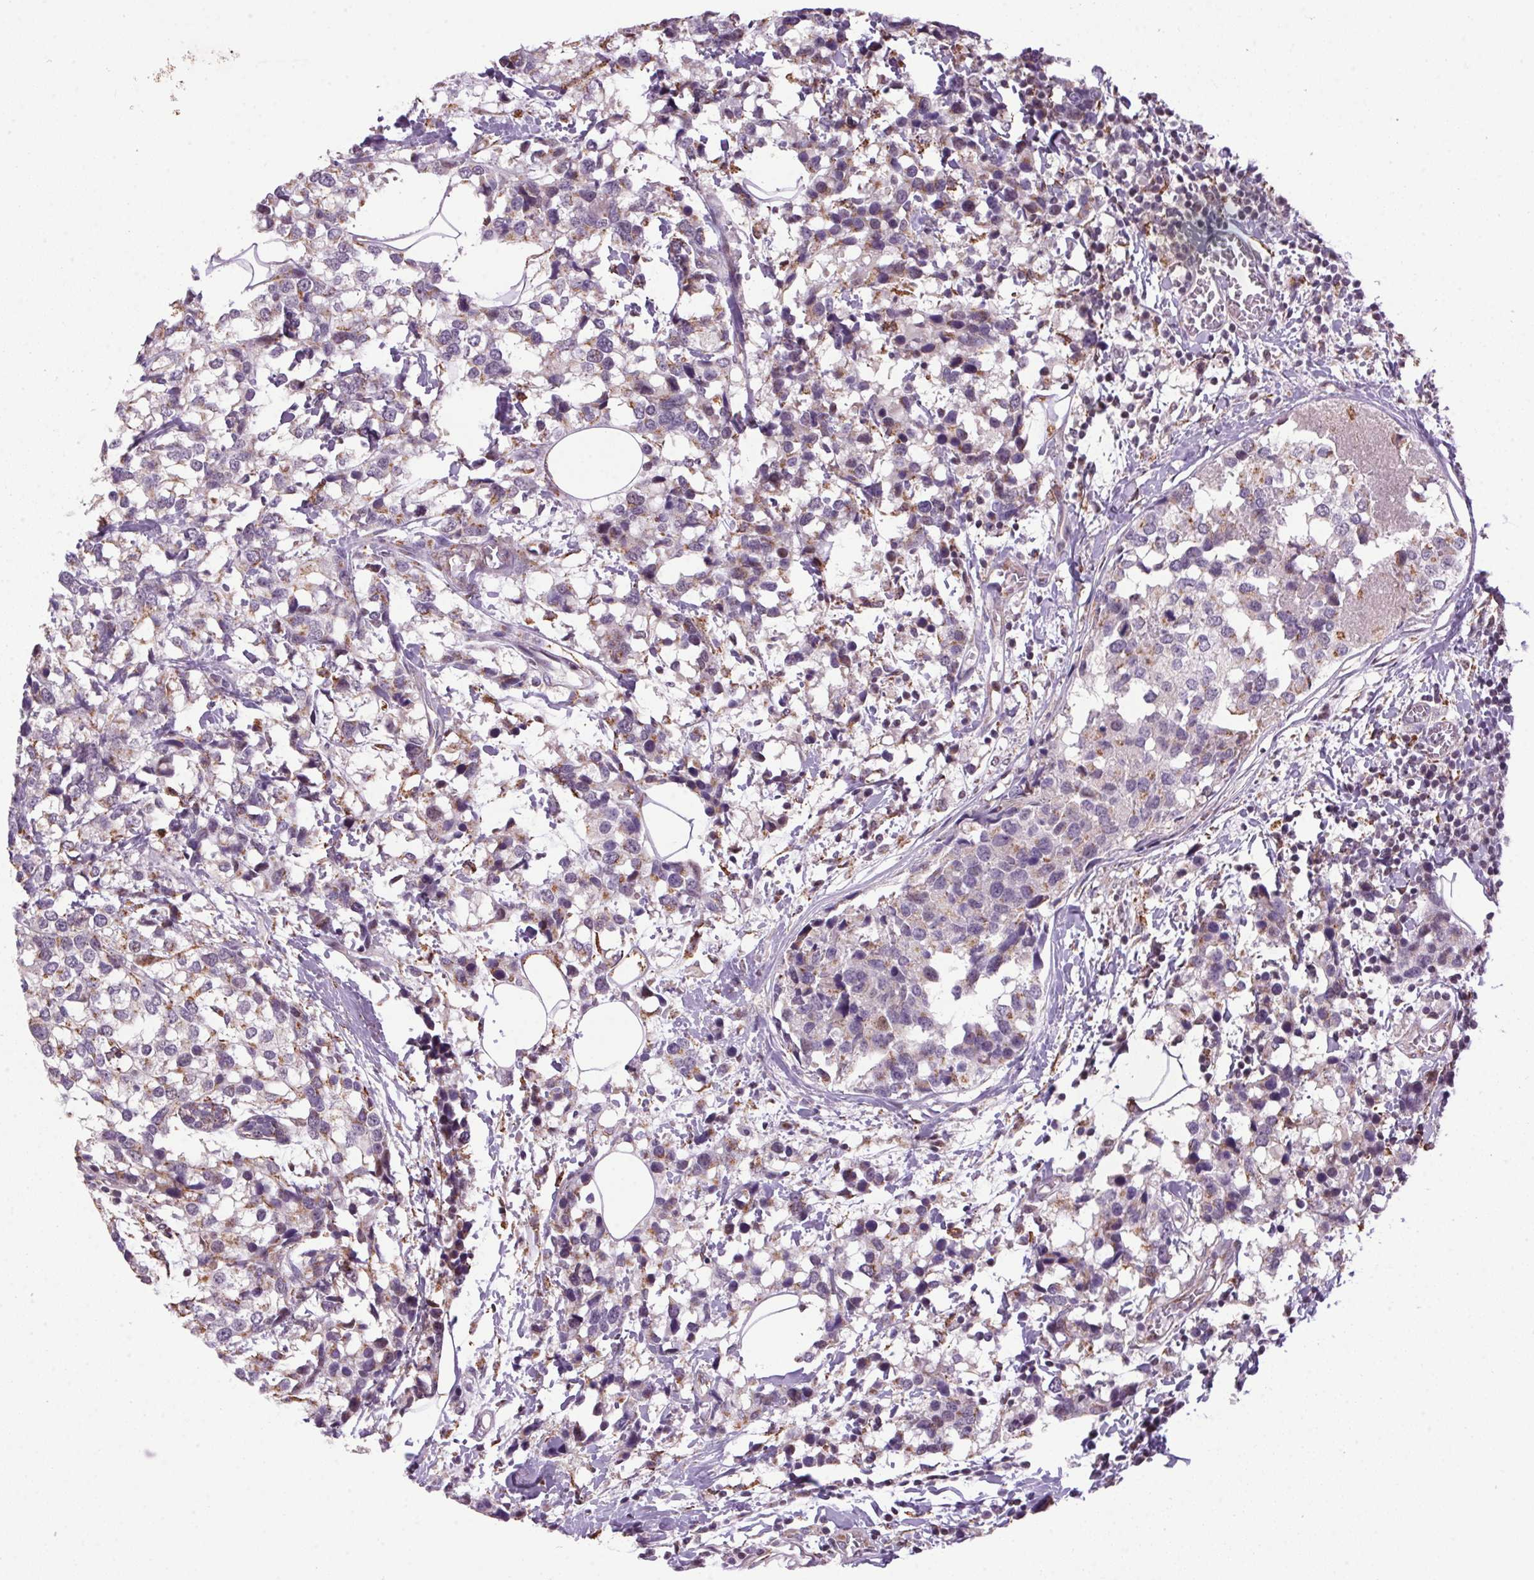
{"staining": {"intensity": "weak", "quantity": "25%-75%", "location": "cytoplasmic/membranous"}, "tissue": "breast cancer", "cell_type": "Tumor cells", "image_type": "cancer", "snomed": [{"axis": "morphology", "description": "Lobular carcinoma"}, {"axis": "topography", "description": "Breast"}], "caption": "Immunohistochemistry micrograph of breast cancer (lobular carcinoma) stained for a protein (brown), which displays low levels of weak cytoplasmic/membranous positivity in approximately 25%-75% of tumor cells.", "gene": "AKR1E2", "patient": {"sex": "female", "age": 59}}